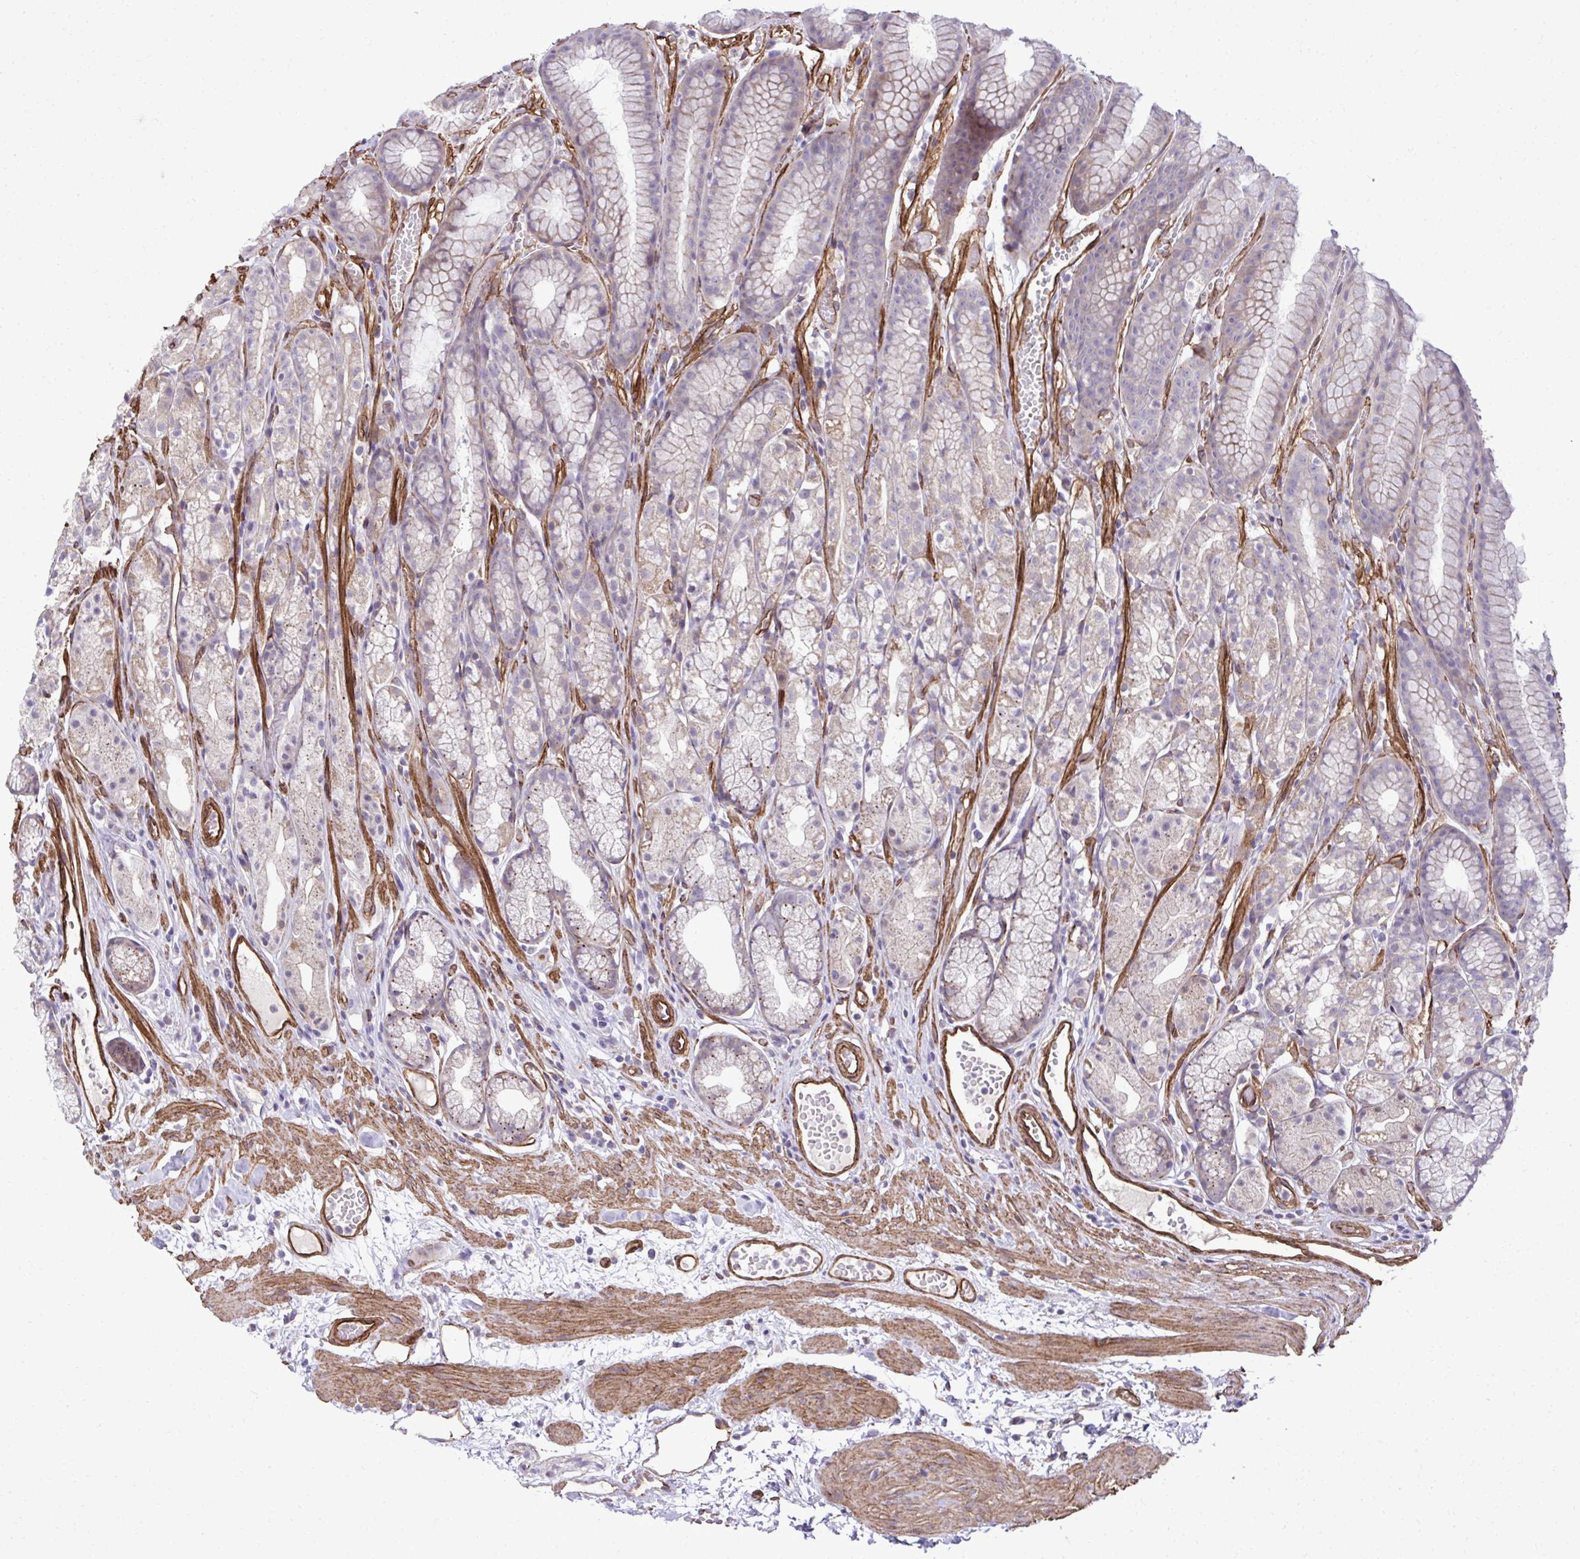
{"staining": {"intensity": "weak", "quantity": "<25%", "location": "cytoplasmic/membranous"}, "tissue": "stomach", "cell_type": "Glandular cells", "image_type": "normal", "snomed": [{"axis": "morphology", "description": "Normal tissue, NOS"}, {"axis": "topography", "description": "Smooth muscle"}, {"axis": "topography", "description": "Stomach"}], "caption": "Glandular cells are negative for brown protein staining in normal stomach. Nuclei are stained in blue.", "gene": "TRIM52", "patient": {"sex": "male", "age": 70}}